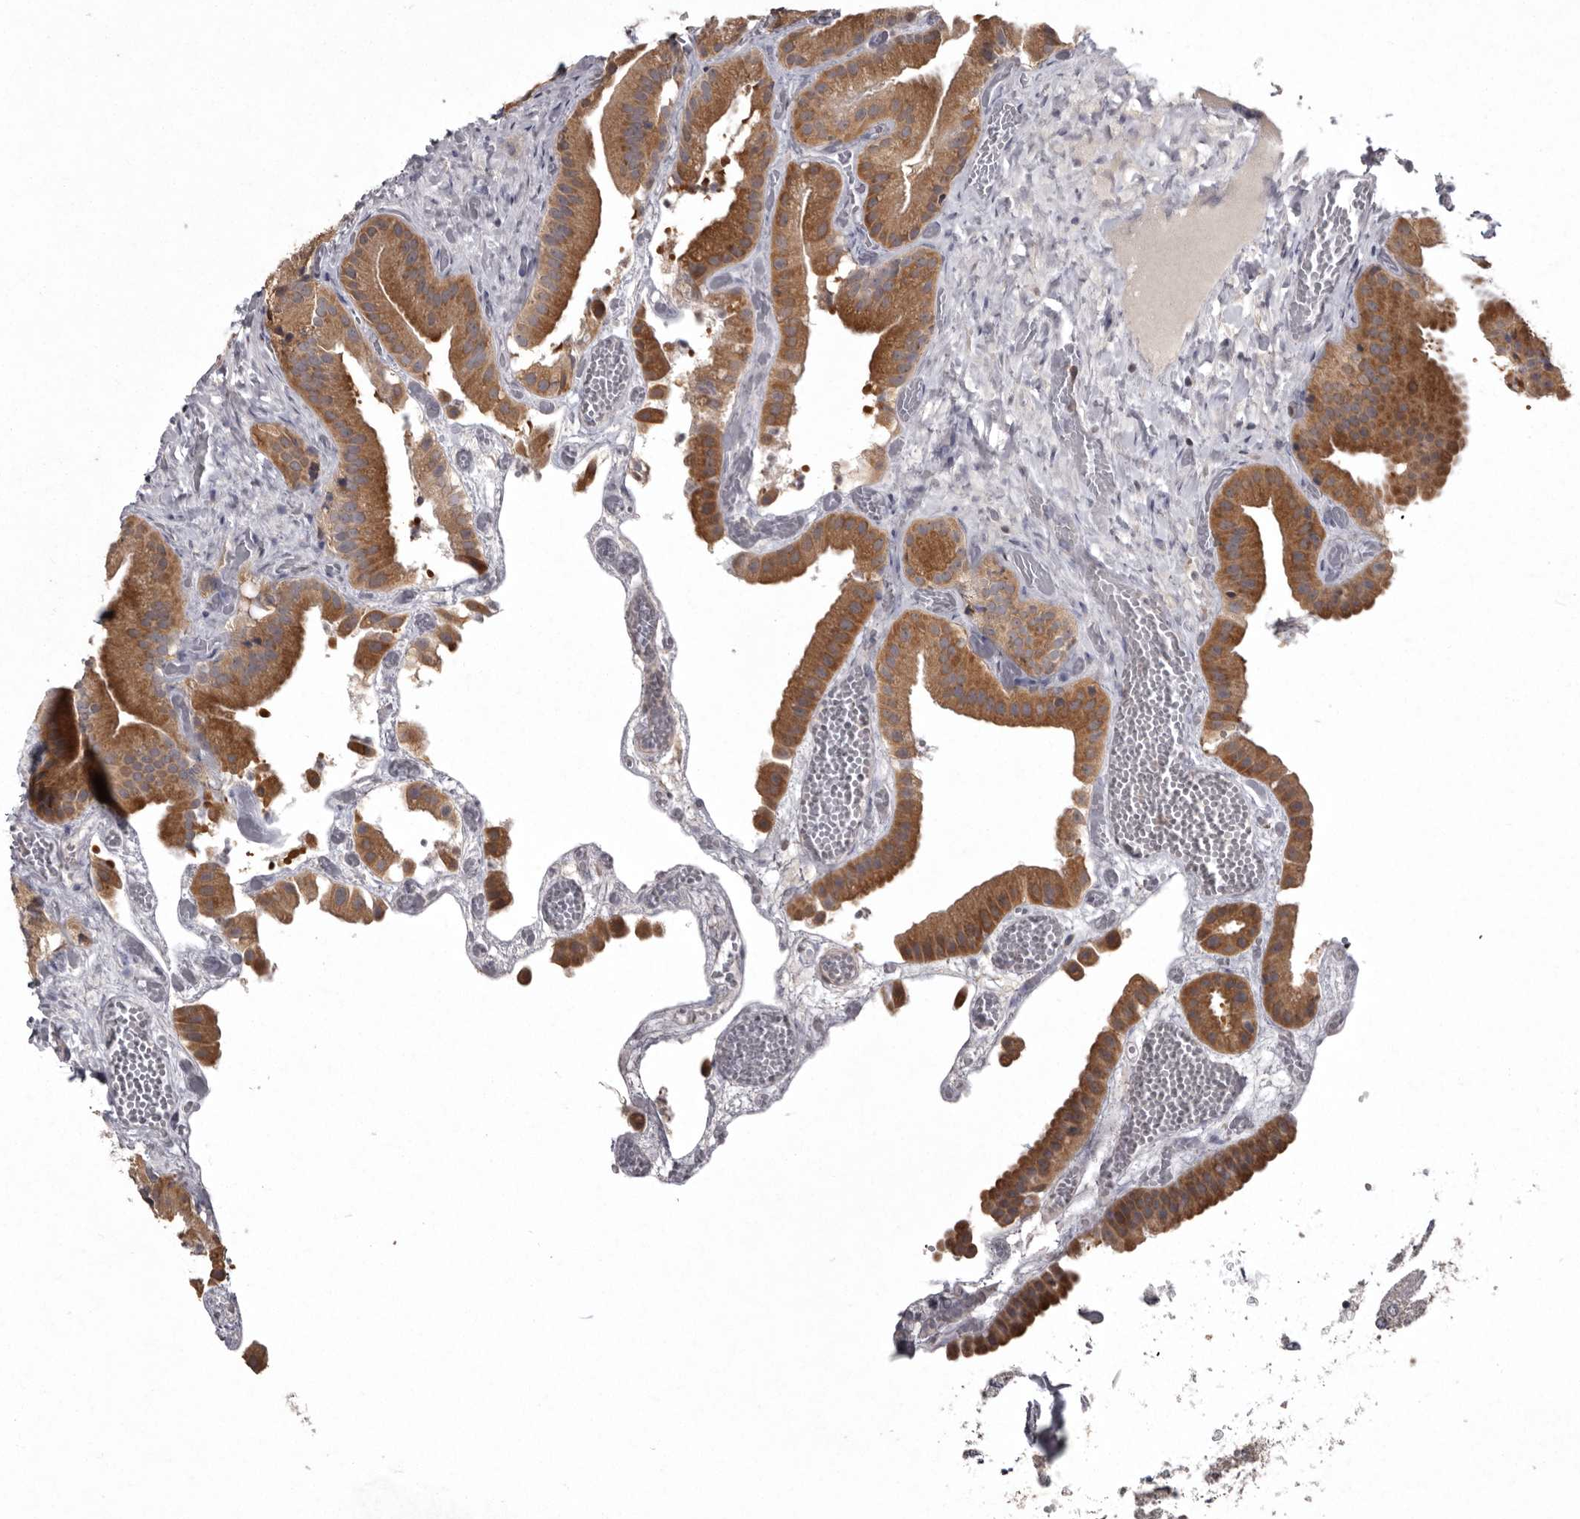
{"staining": {"intensity": "moderate", "quantity": ">75%", "location": "cytoplasmic/membranous"}, "tissue": "gallbladder", "cell_type": "Glandular cells", "image_type": "normal", "snomed": [{"axis": "morphology", "description": "Normal tissue, NOS"}, {"axis": "topography", "description": "Gallbladder"}], "caption": "DAB (3,3'-diaminobenzidine) immunohistochemical staining of benign human gallbladder shows moderate cytoplasmic/membranous protein staining in about >75% of glandular cells.", "gene": "DARS1", "patient": {"sex": "female", "age": 64}}